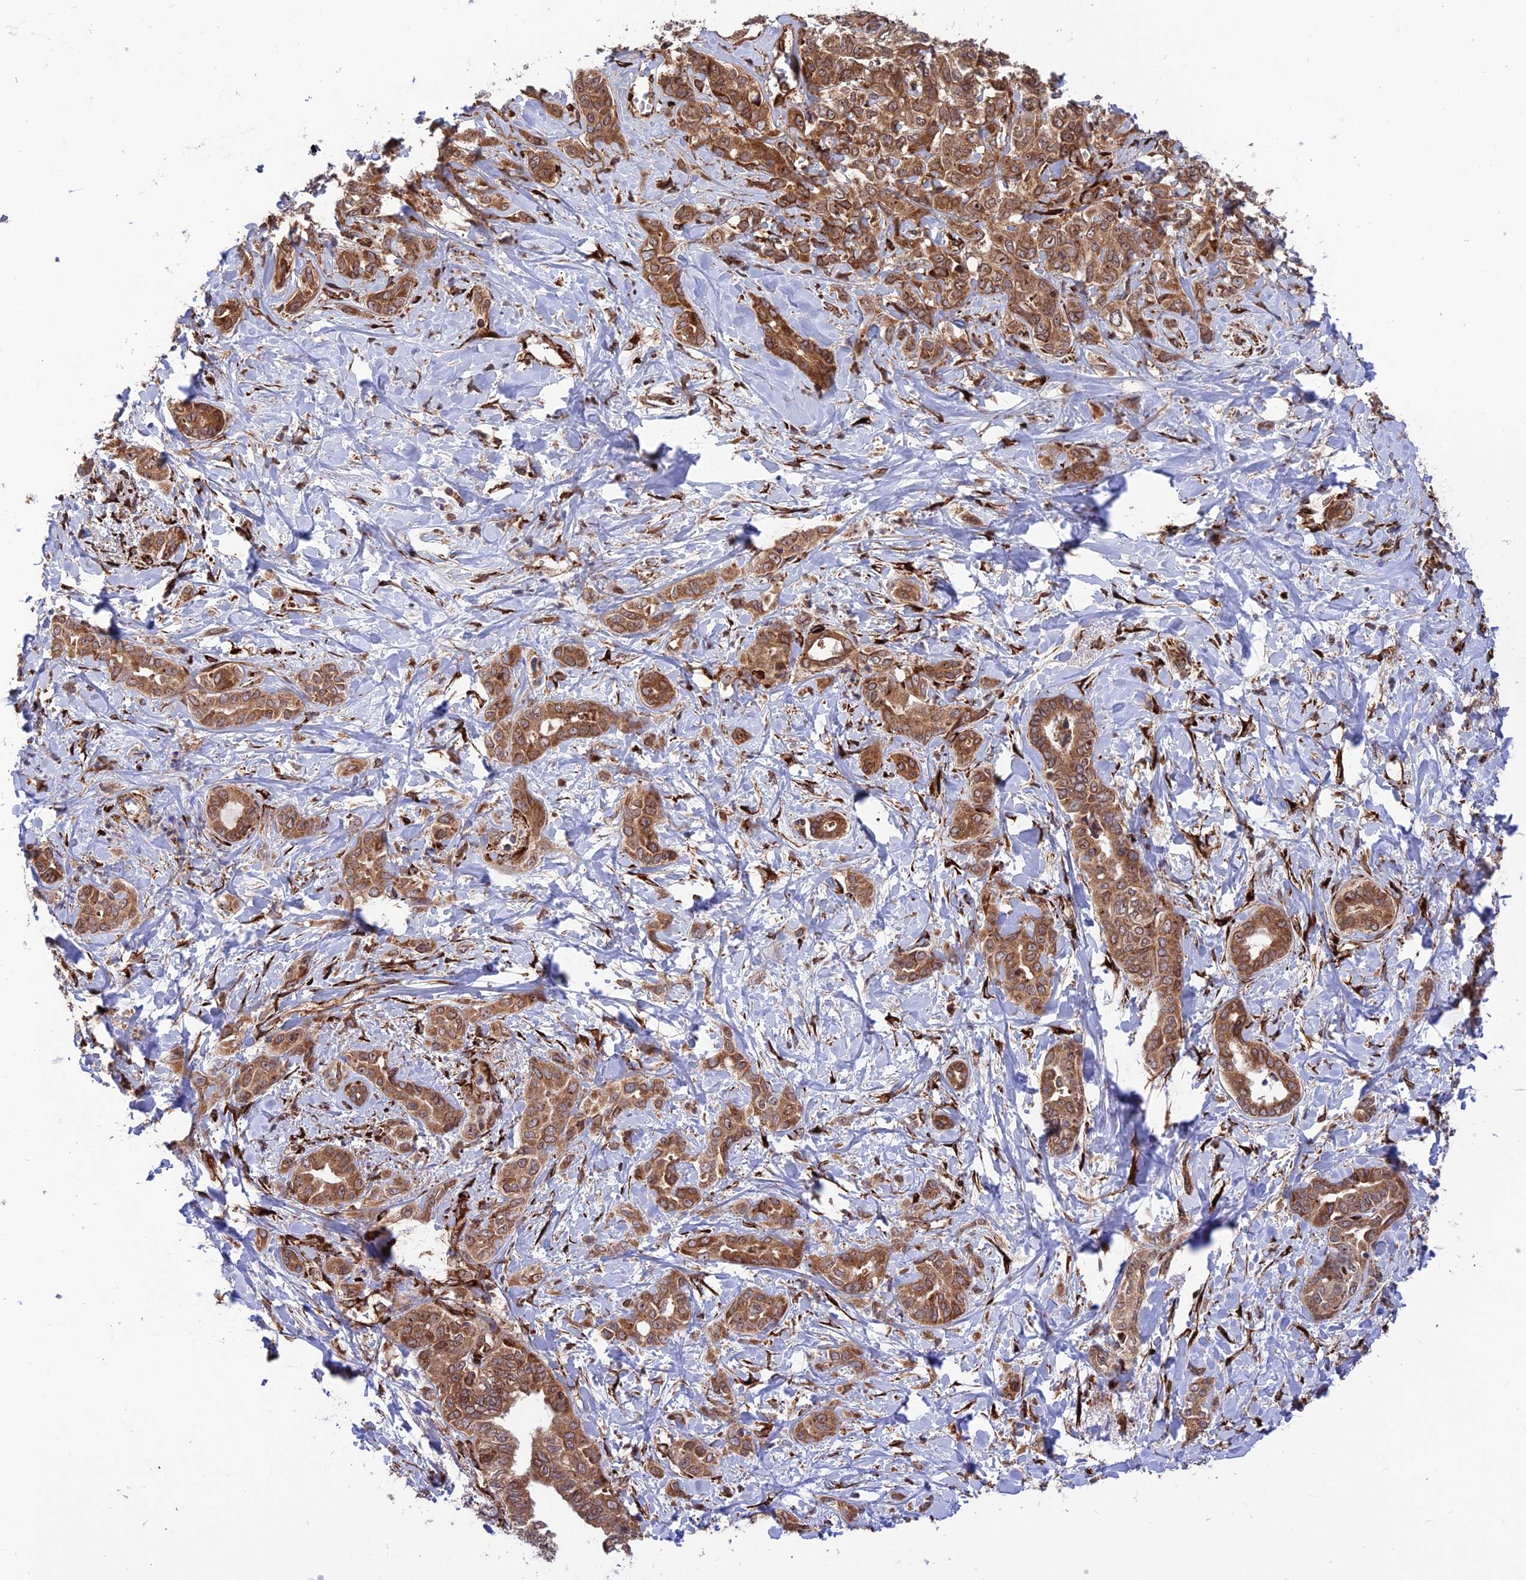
{"staining": {"intensity": "strong", "quantity": ">75%", "location": "cytoplasmic/membranous,nuclear"}, "tissue": "liver cancer", "cell_type": "Tumor cells", "image_type": "cancer", "snomed": [{"axis": "morphology", "description": "Cholangiocarcinoma"}, {"axis": "topography", "description": "Liver"}], "caption": "Immunohistochemical staining of liver cholangiocarcinoma reveals strong cytoplasmic/membranous and nuclear protein staining in about >75% of tumor cells.", "gene": "CRTAP", "patient": {"sex": "female", "age": 77}}